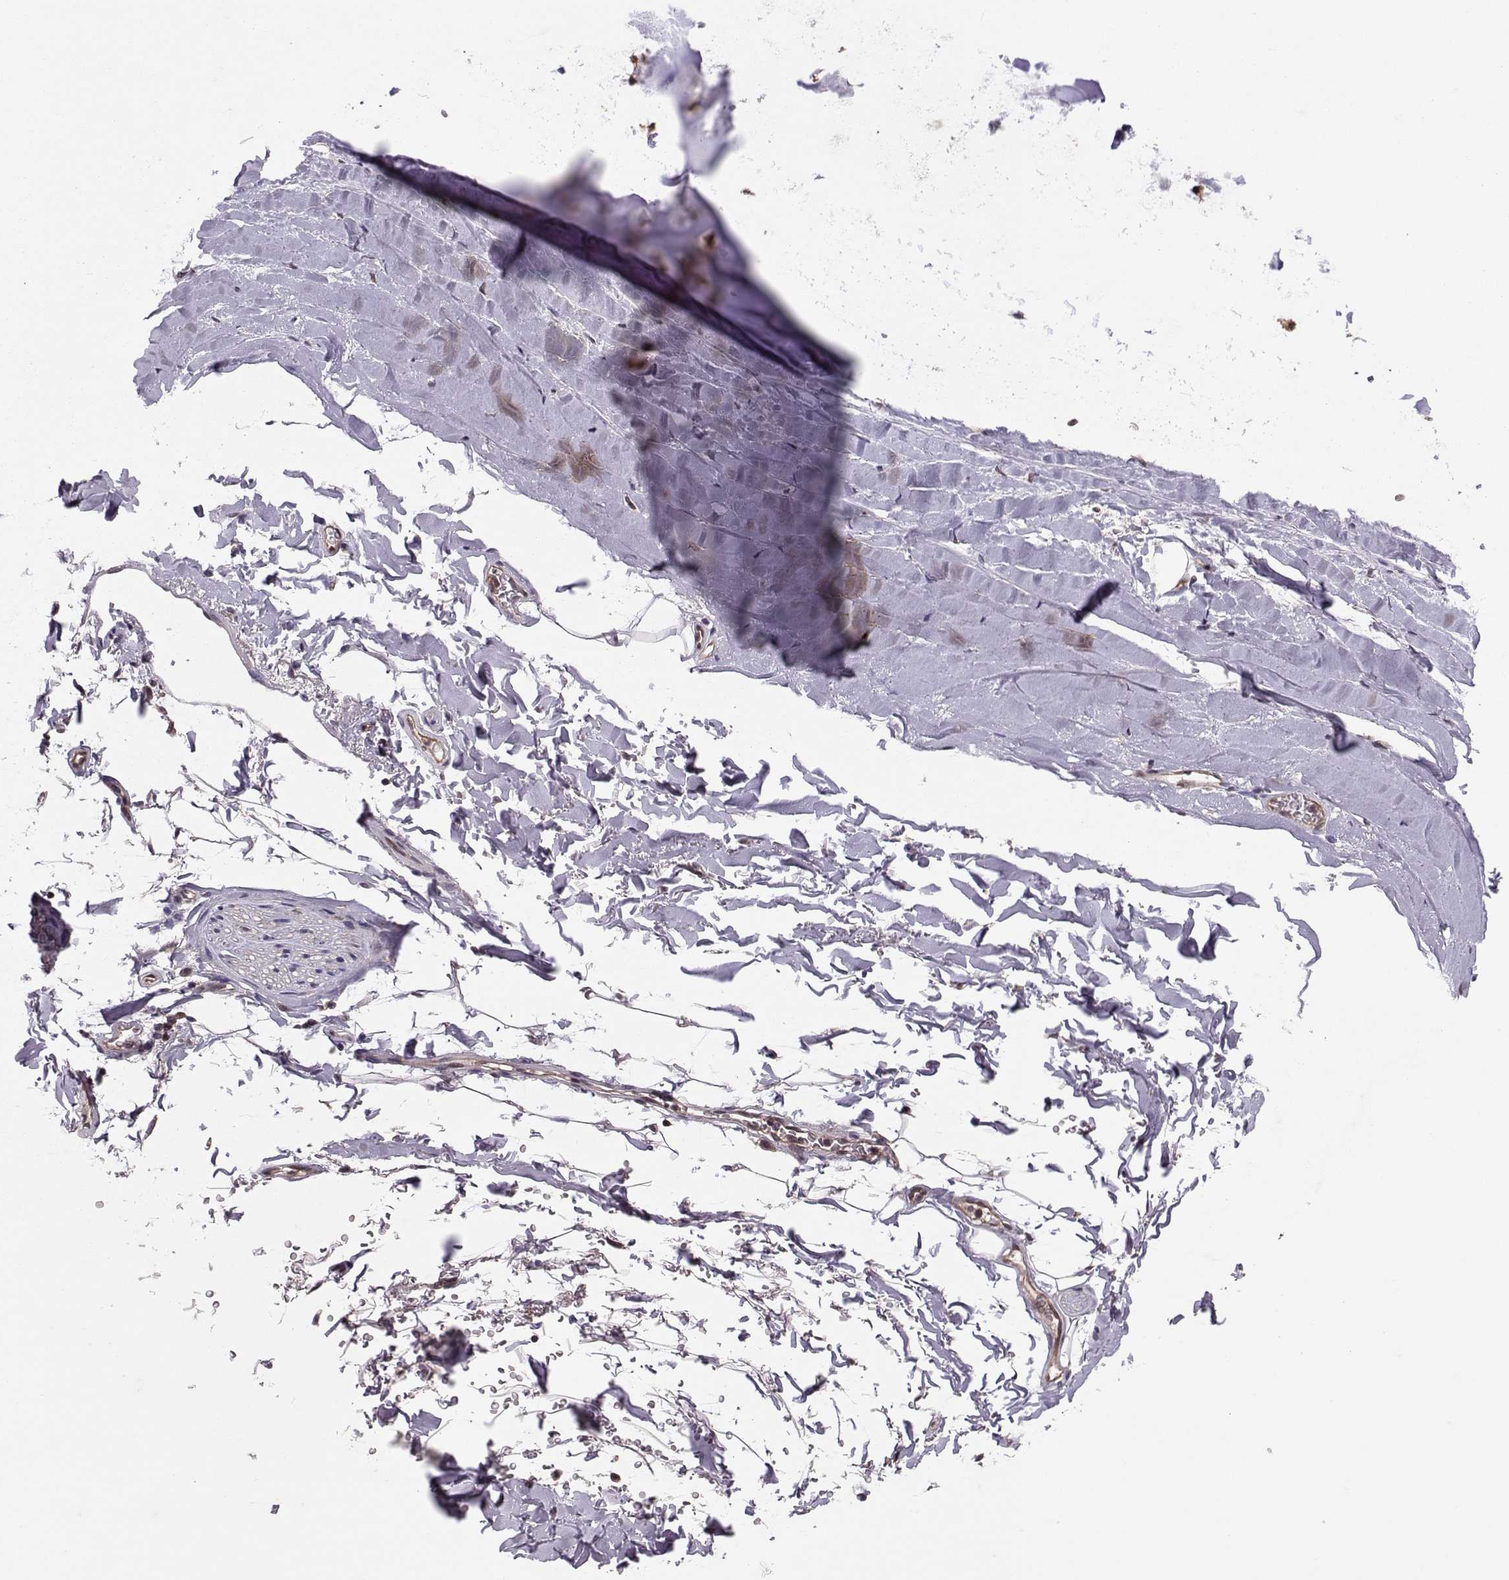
{"staining": {"intensity": "weak", "quantity": "25%-75%", "location": "nuclear"}, "tissue": "soft tissue", "cell_type": "Chondrocytes", "image_type": "normal", "snomed": [{"axis": "morphology", "description": "Normal tissue, NOS"}, {"axis": "topography", "description": "Lymph node"}, {"axis": "topography", "description": "Bronchus"}], "caption": "This histopathology image shows IHC staining of unremarkable human soft tissue, with low weak nuclear staining in approximately 25%-75% of chondrocytes.", "gene": "PPP2R2A", "patient": {"sex": "female", "age": 70}}